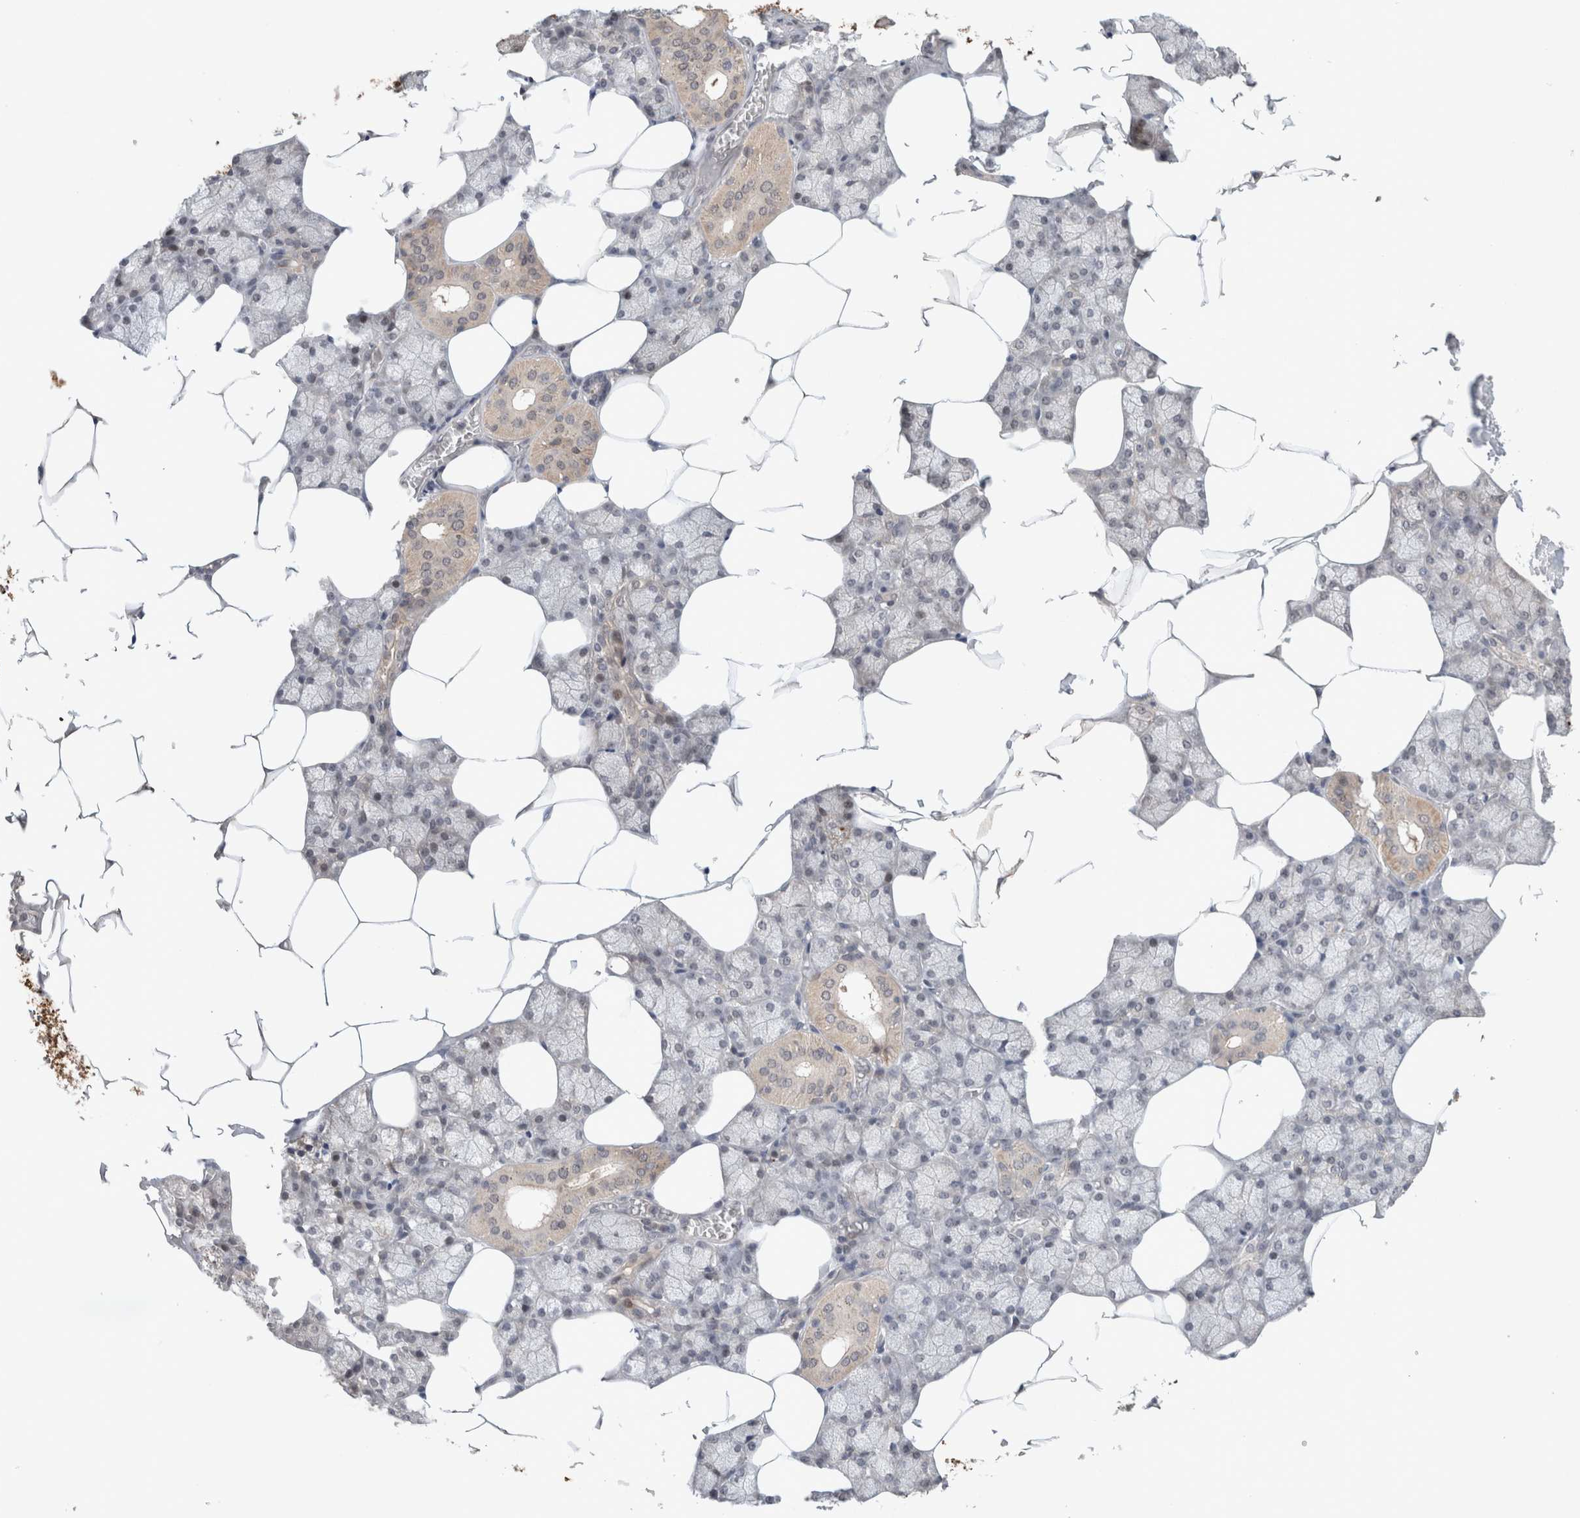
{"staining": {"intensity": "weak", "quantity": "25%-75%", "location": "cytoplasmic/membranous,nuclear"}, "tissue": "salivary gland", "cell_type": "Glandular cells", "image_type": "normal", "snomed": [{"axis": "morphology", "description": "Normal tissue, NOS"}, {"axis": "topography", "description": "Salivary gland"}], "caption": "A low amount of weak cytoplasmic/membranous,nuclear expression is appreciated in approximately 25%-75% of glandular cells in normal salivary gland. (DAB (3,3'-diaminobenzidine) = brown stain, brightfield microscopy at high magnification).", "gene": "SYDE2", "patient": {"sex": "male", "age": 62}}